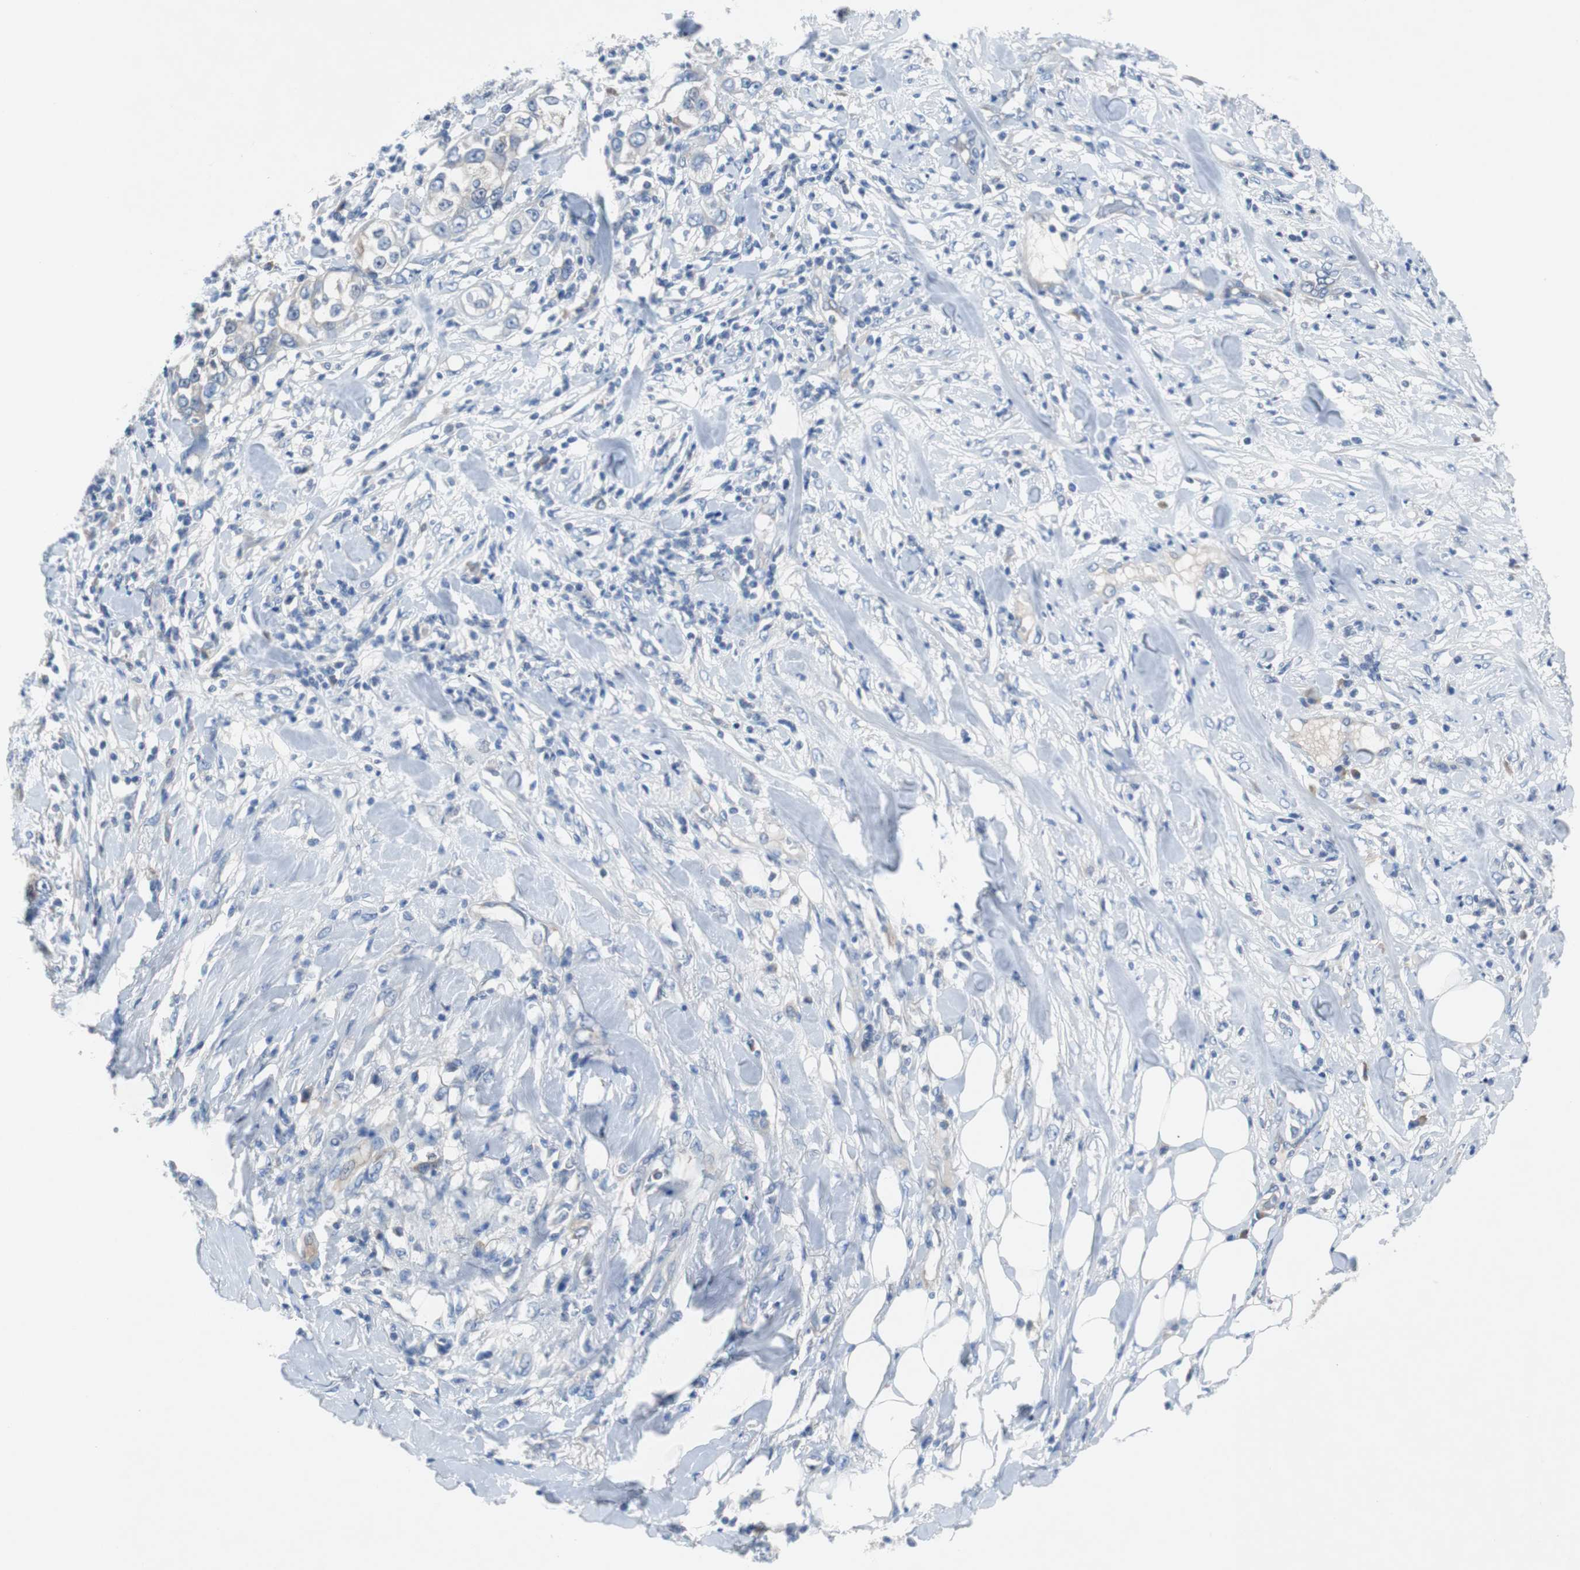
{"staining": {"intensity": "negative", "quantity": "none", "location": "none"}, "tissue": "urothelial cancer", "cell_type": "Tumor cells", "image_type": "cancer", "snomed": [{"axis": "morphology", "description": "Urothelial carcinoma, High grade"}, {"axis": "topography", "description": "Urinary bladder"}], "caption": "A micrograph of urothelial cancer stained for a protein reveals no brown staining in tumor cells.", "gene": "EEF2K", "patient": {"sex": "female", "age": 80}}